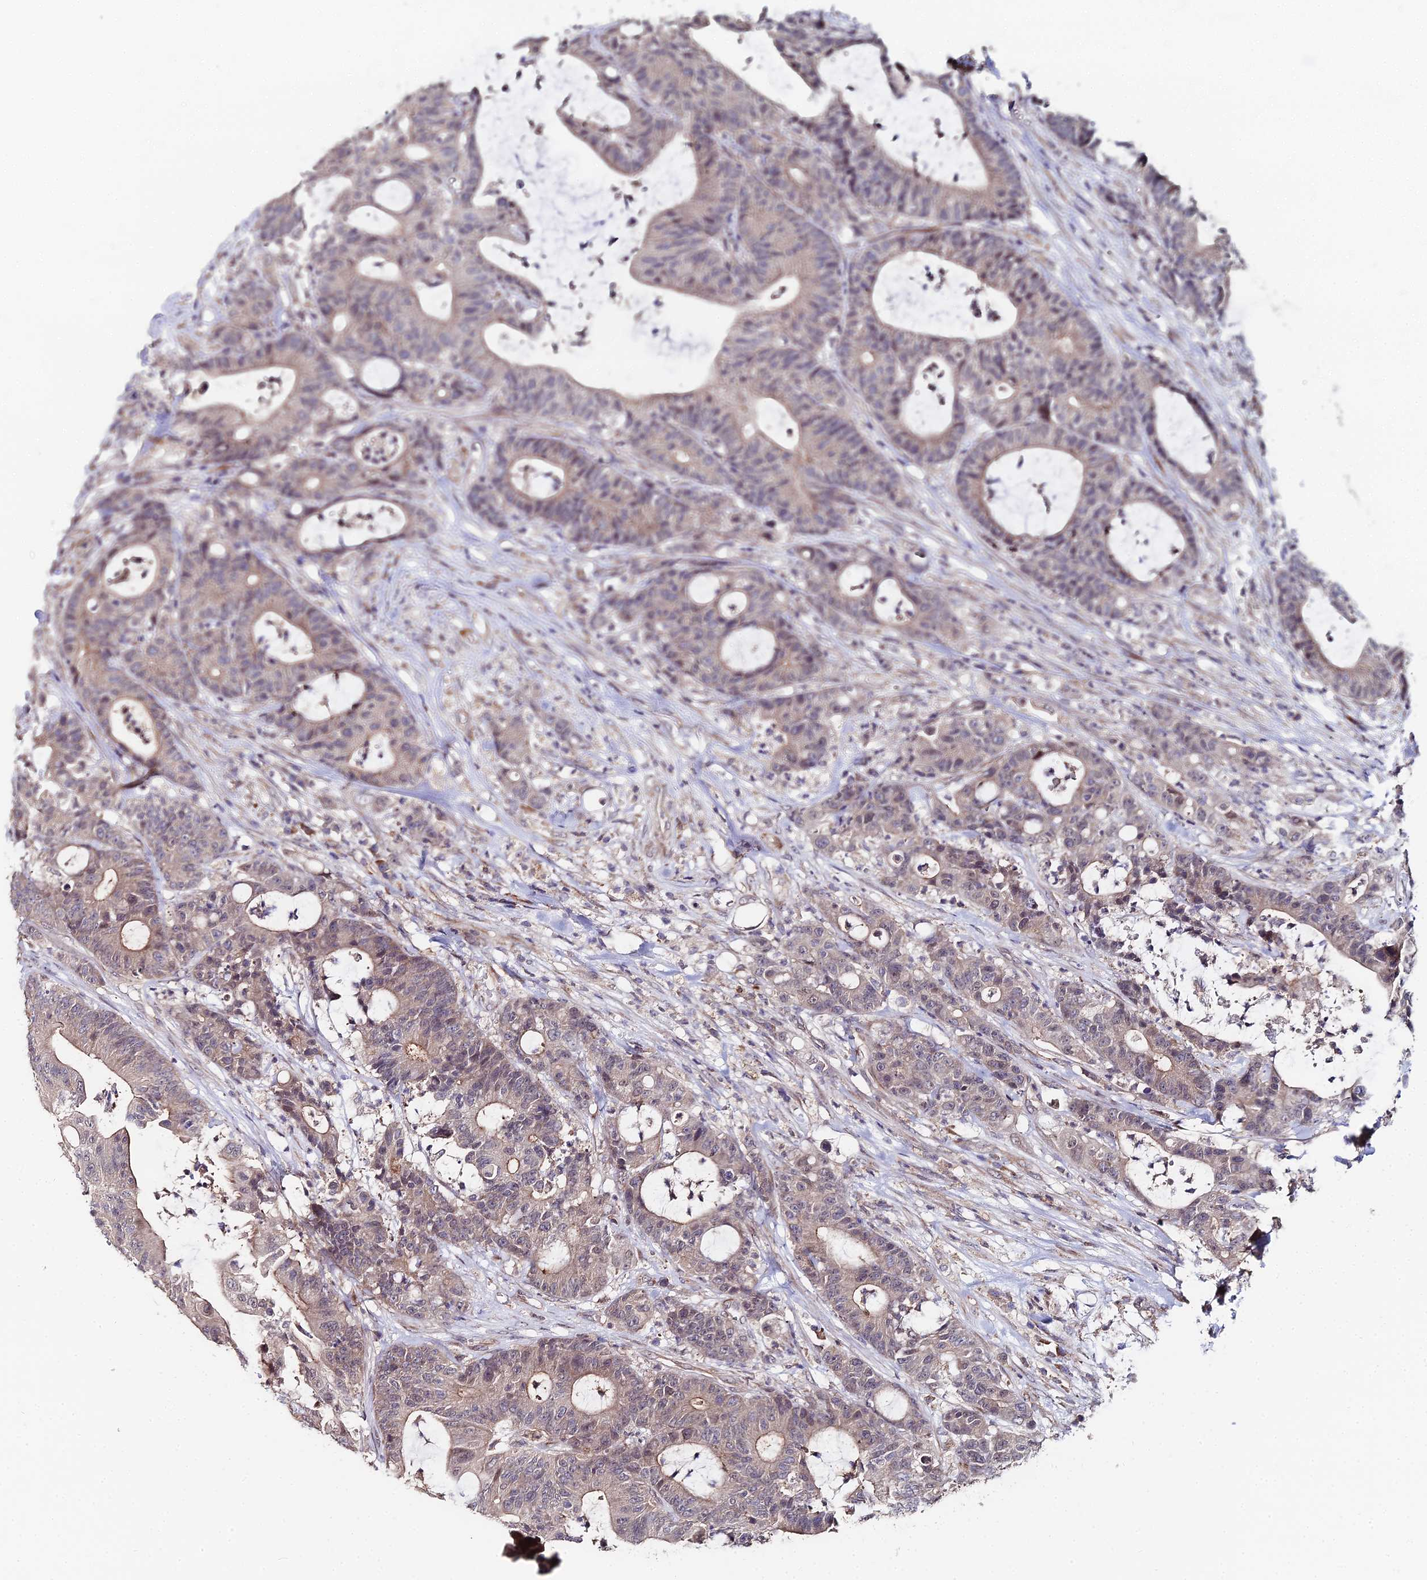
{"staining": {"intensity": "weak", "quantity": ">75%", "location": "cytoplasmic/membranous,nuclear"}, "tissue": "colorectal cancer", "cell_type": "Tumor cells", "image_type": "cancer", "snomed": [{"axis": "morphology", "description": "Adenocarcinoma, NOS"}, {"axis": "topography", "description": "Colon"}], "caption": "Tumor cells exhibit weak cytoplasmic/membranous and nuclear positivity in approximately >75% of cells in adenocarcinoma (colorectal). Using DAB (3,3'-diaminobenzidine) (brown) and hematoxylin (blue) stains, captured at high magnification using brightfield microscopy.", "gene": "C4orf19", "patient": {"sex": "female", "age": 84}}